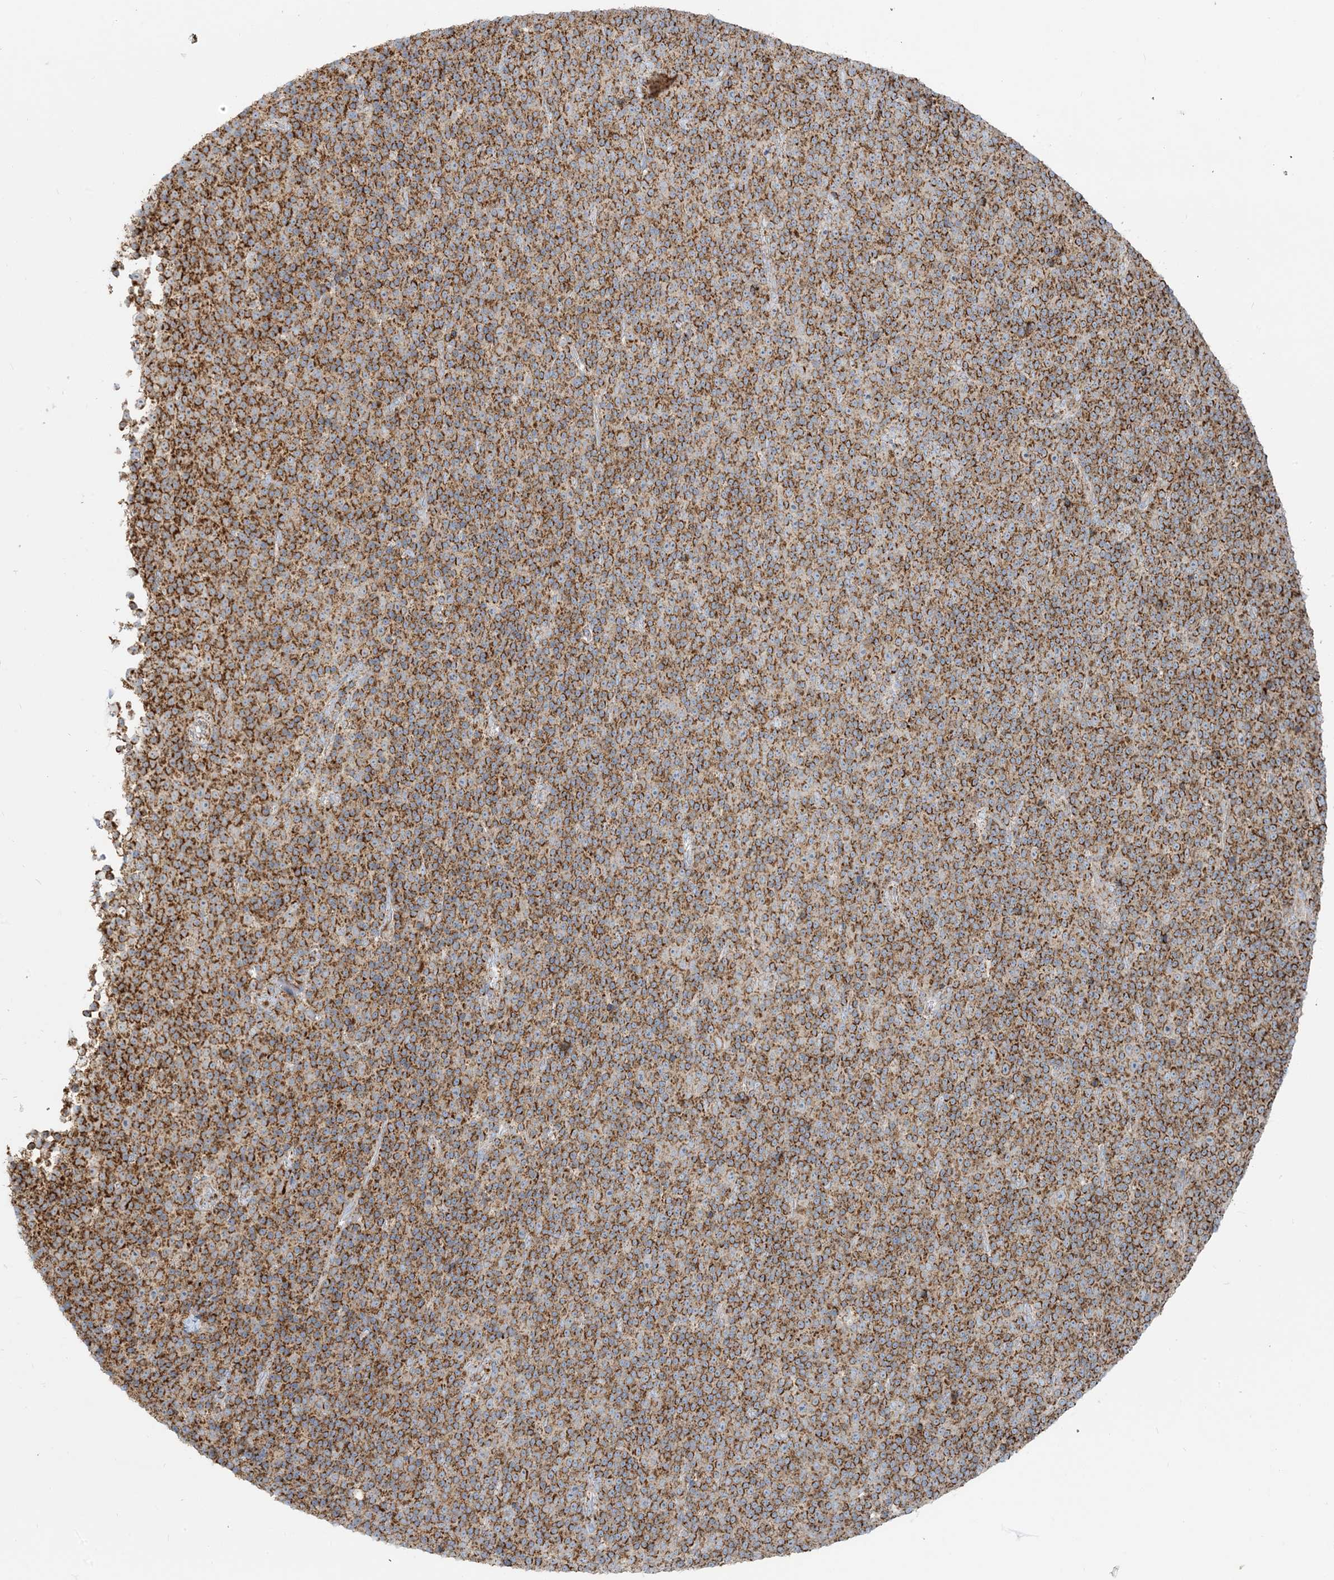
{"staining": {"intensity": "moderate", "quantity": ">75%", "location": "cytoplasmic/membranous"}, "tissue": "lymphoma", "cell_type": "Tumor cells", "image_type": "cancer", "snomed": [{"axis": "morphology", "description": "Malignant lymphoma, non-Hodgkin's type, Low grade"}, {"axis": "topography", "description": "Lymph node"}], "caption": "Protein staining by immunohistochemistry shows moderate cytoplasmic/membranous staining in about >75% of tumor cells in malignant lymphoma, non-Hodgkin's type (low-grade).", "gene": "BEND4", "patient": {"sex": "female", "age": 67}}